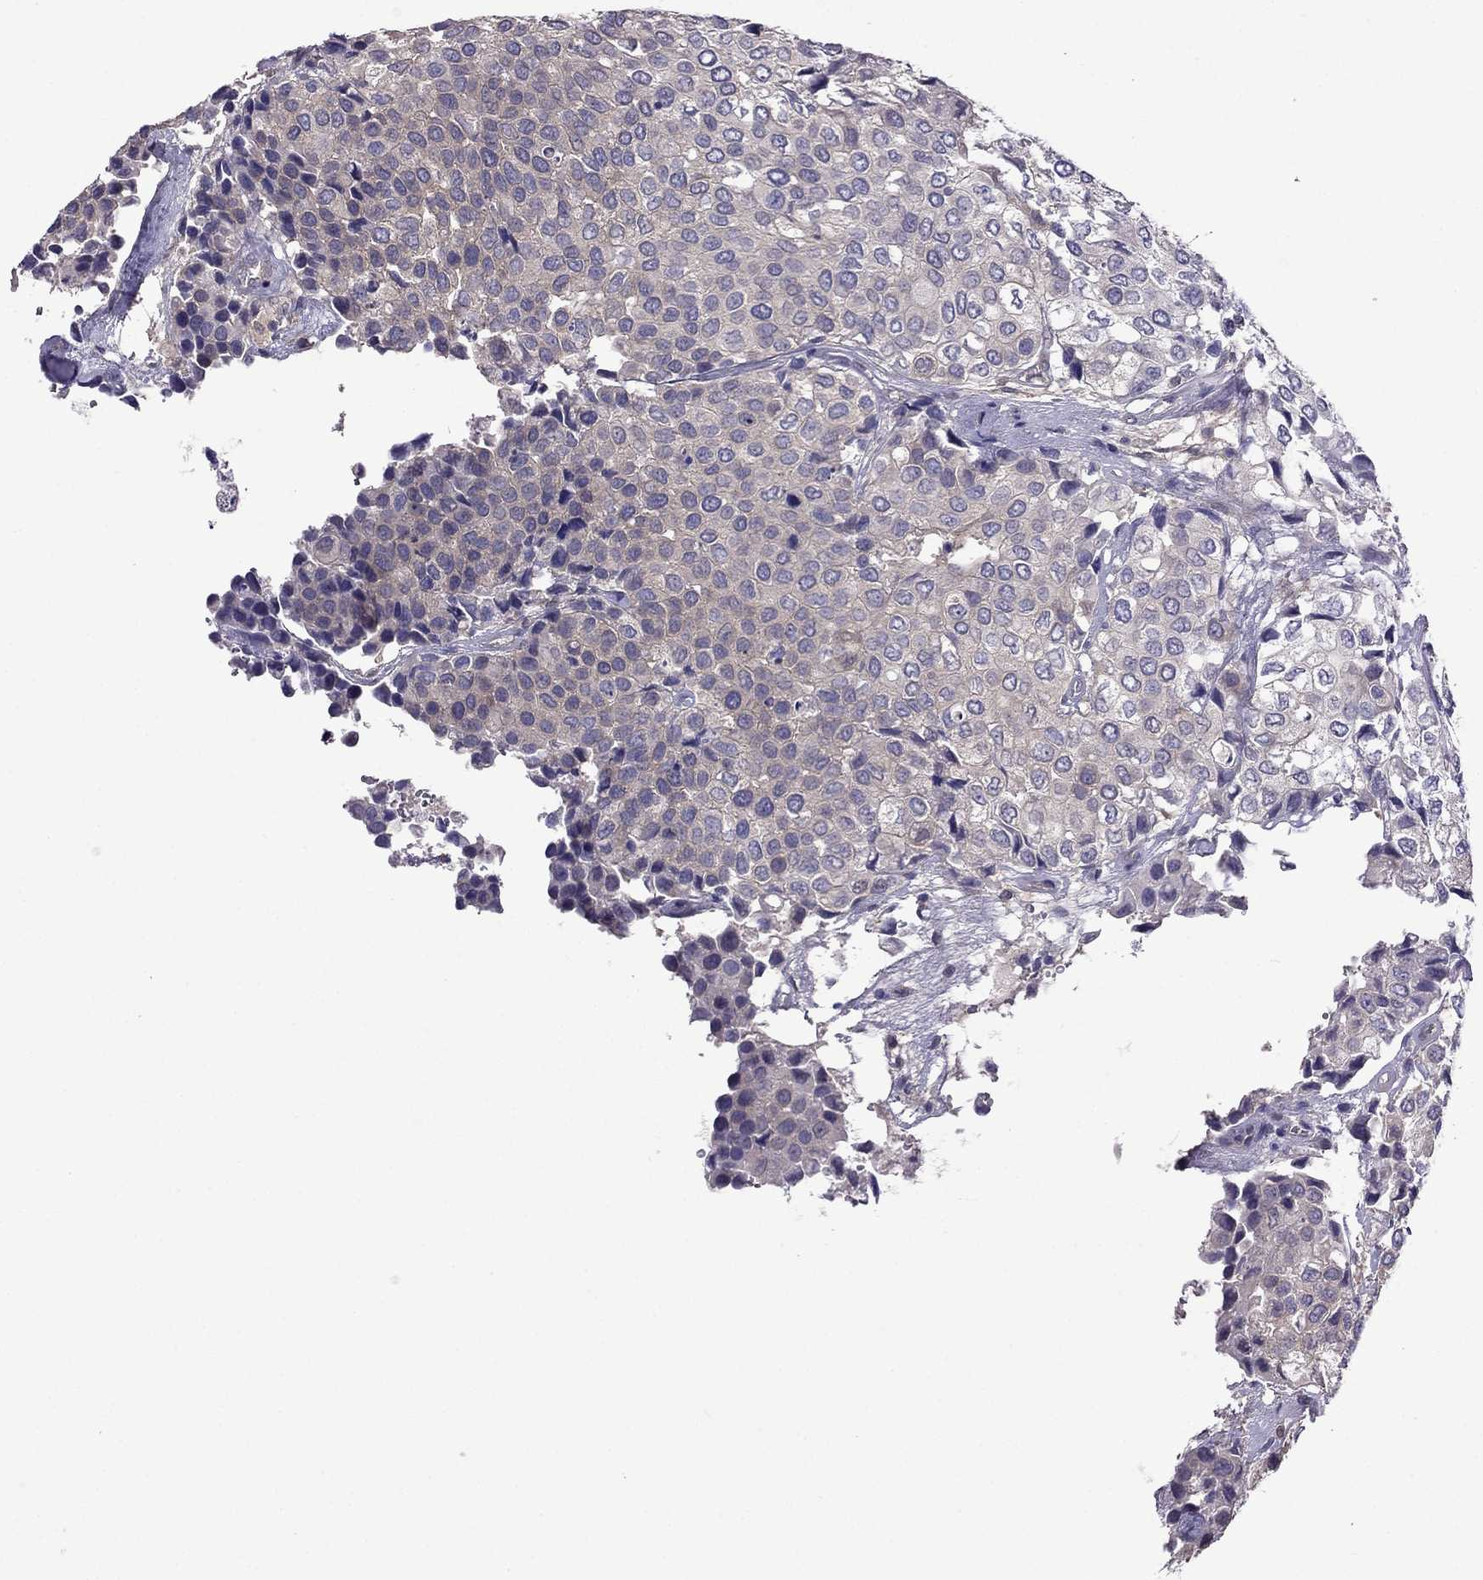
{"staining": {"intensity": "negative", "quantity": "none", "location": "none"}, "tissue": "urothelial cancer", "cell_type": "Tumor cells", "image_type": "cancer", "snomed": [{"axis": "morphology", "description": "Urothelial carcinoma, High grade"}, {"axis": "topography", "description": "Urinary bladder"}], "caption": "Tumor cells show no significant staining in urothelial carcinoma (high-grade).", "gene": "SCNN1D", "patient": {"sex": "male", "age": 73}}